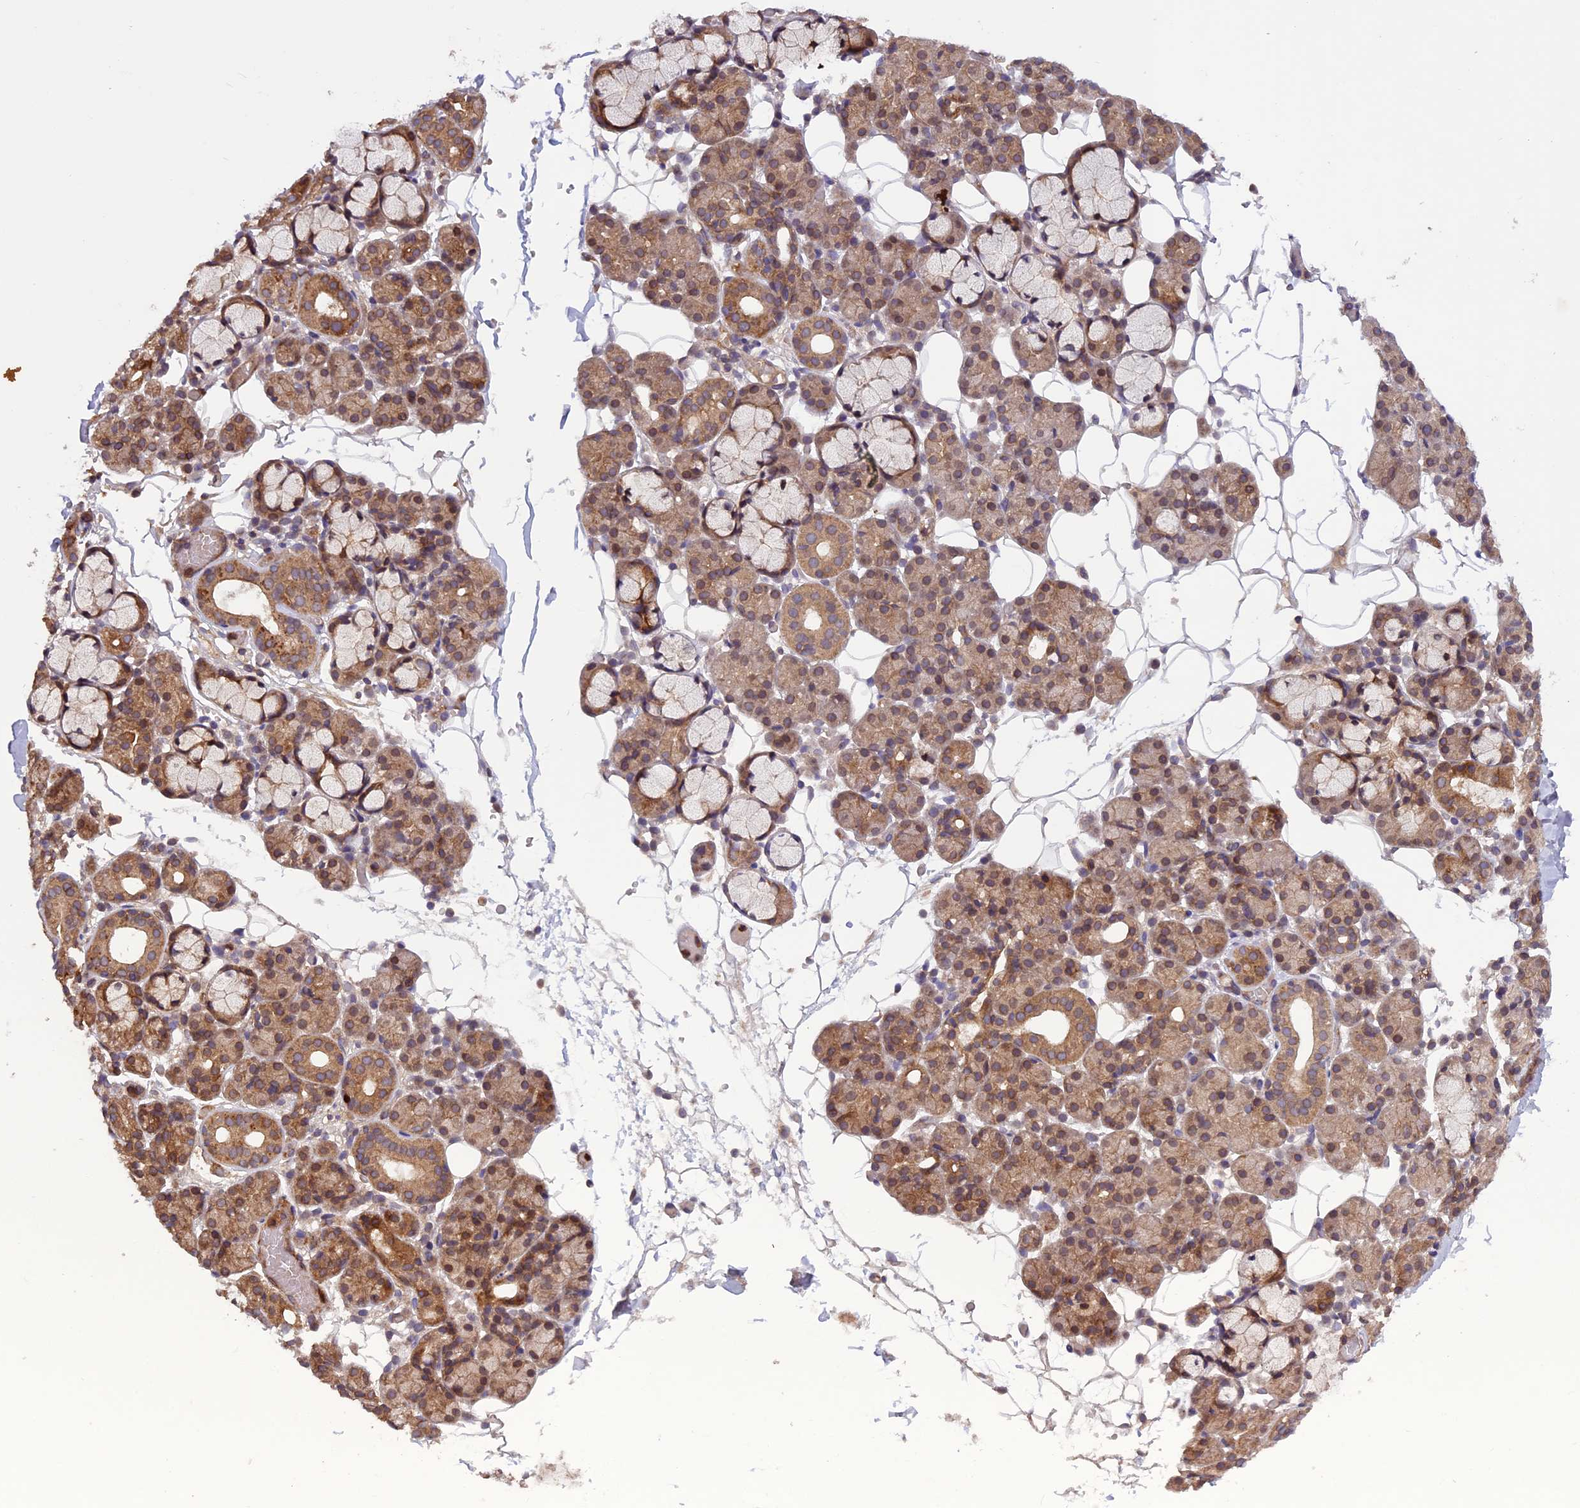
{"staining": {"intensity": "moderate", "quantity": "25%-75%", "location": "cytoplasmic/membranous"}, "tissue": "salivary gland", "cell_type": "Glandular cells", "image_type": "normal", "snomed": [{"axis": "morphology", "description": "Normal tissue, NOS"}, {"axis": "topography", "description": "Salivary gland"}], "caption": "A brown stain highlights moderate cytoplasmic/membranous positivity of a protein in glandular cells of normal human salivary gland. (DAB (3,3'-diaminobenzidine) IHC with brightfield microscopy, high magnification).", "gene": "CCDC125", "patient": {"sex": "male", "age": 63}}